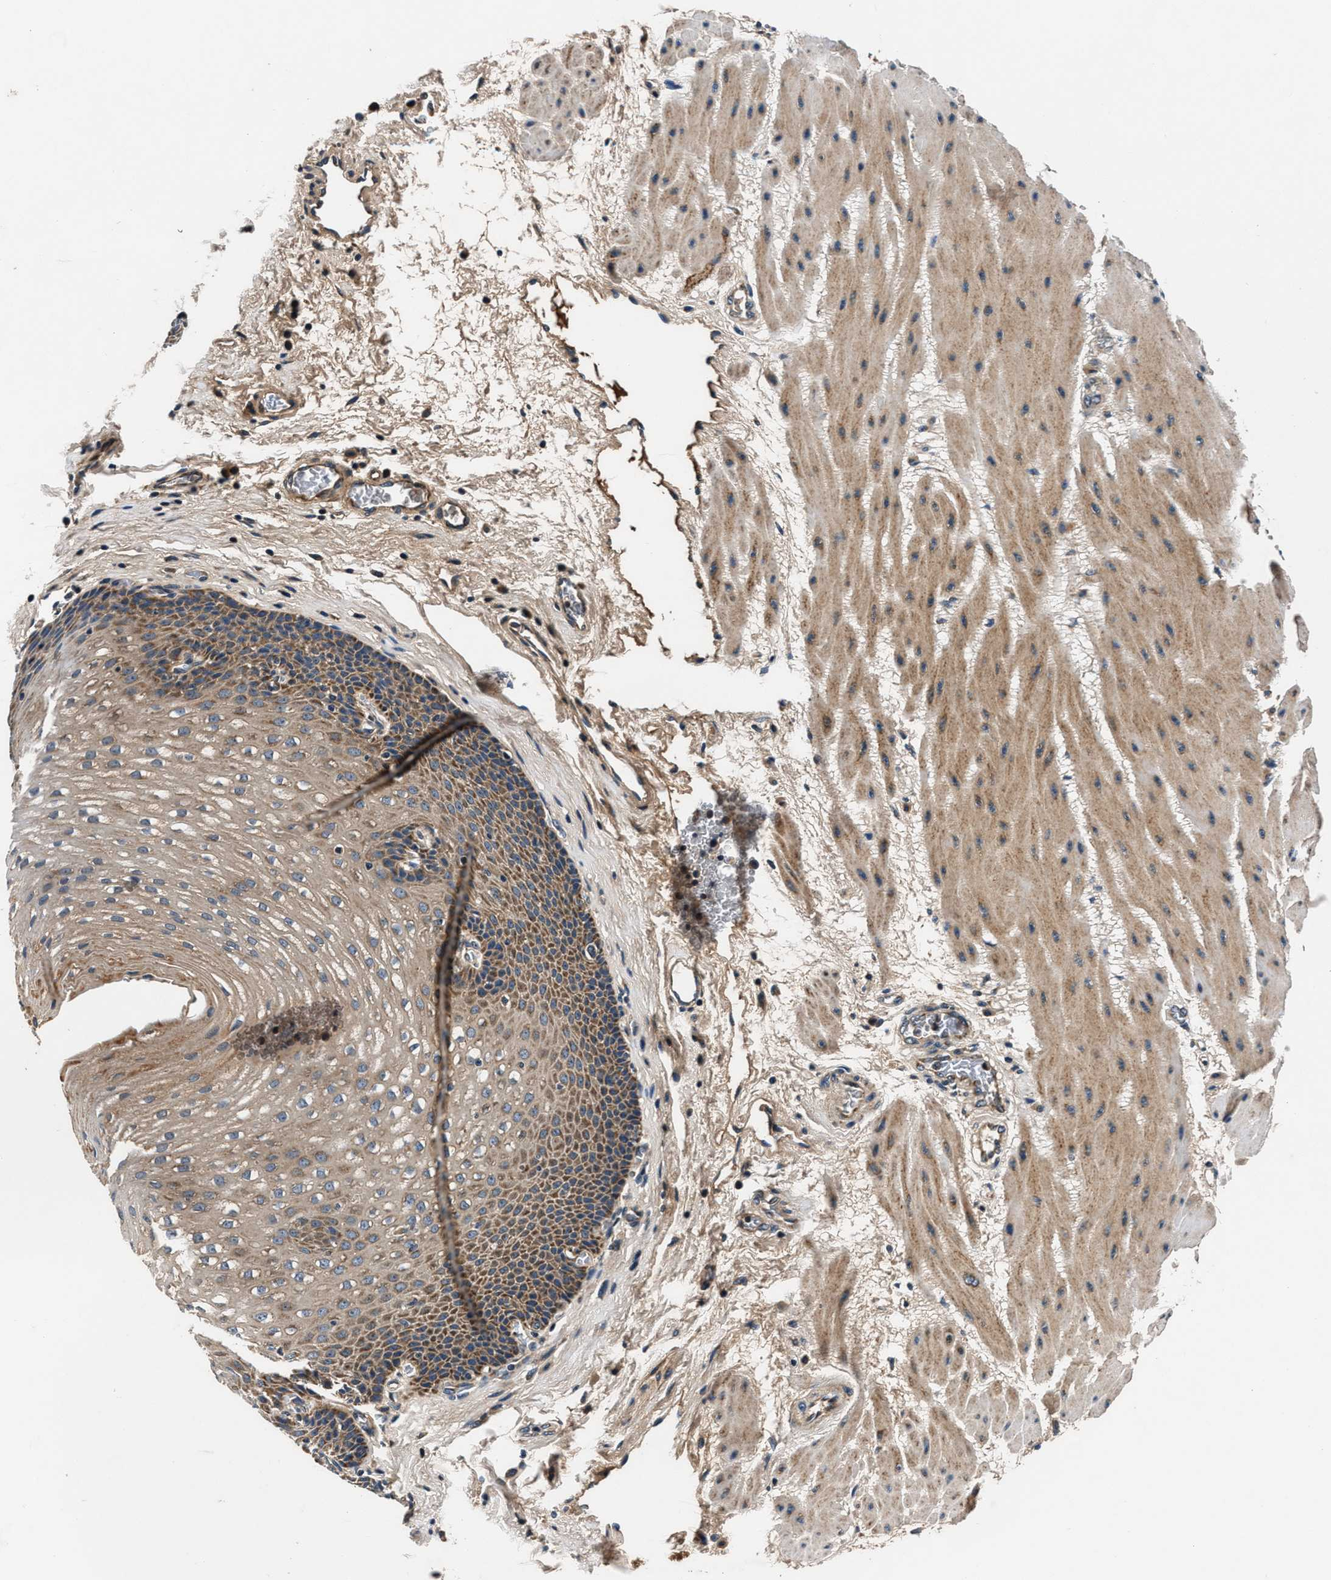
{"staining": {"intensity": "moderate", "quantity": "25%-75%", "location": "cytoplasmic/membranous"}, "tissue": "esophagus", "cell_type": "Squamous epithelial cells", "image_type": "normal", "snomed": [{"axis": "morphology", "description": "Normal tissue, NOS"}, {"axis": "topography", "description": "Esophagus"}], "caption": "Immunohistochemistry micrograph of benign human esophagus stained for a protein (brown), which demonstrates medium levels of moderate cytoplasmic/membranous positivity in about 25%-75% of squamous epithelial cells.", "gene": "IMMT", "patient": {"sex": "male", "age": 48}}